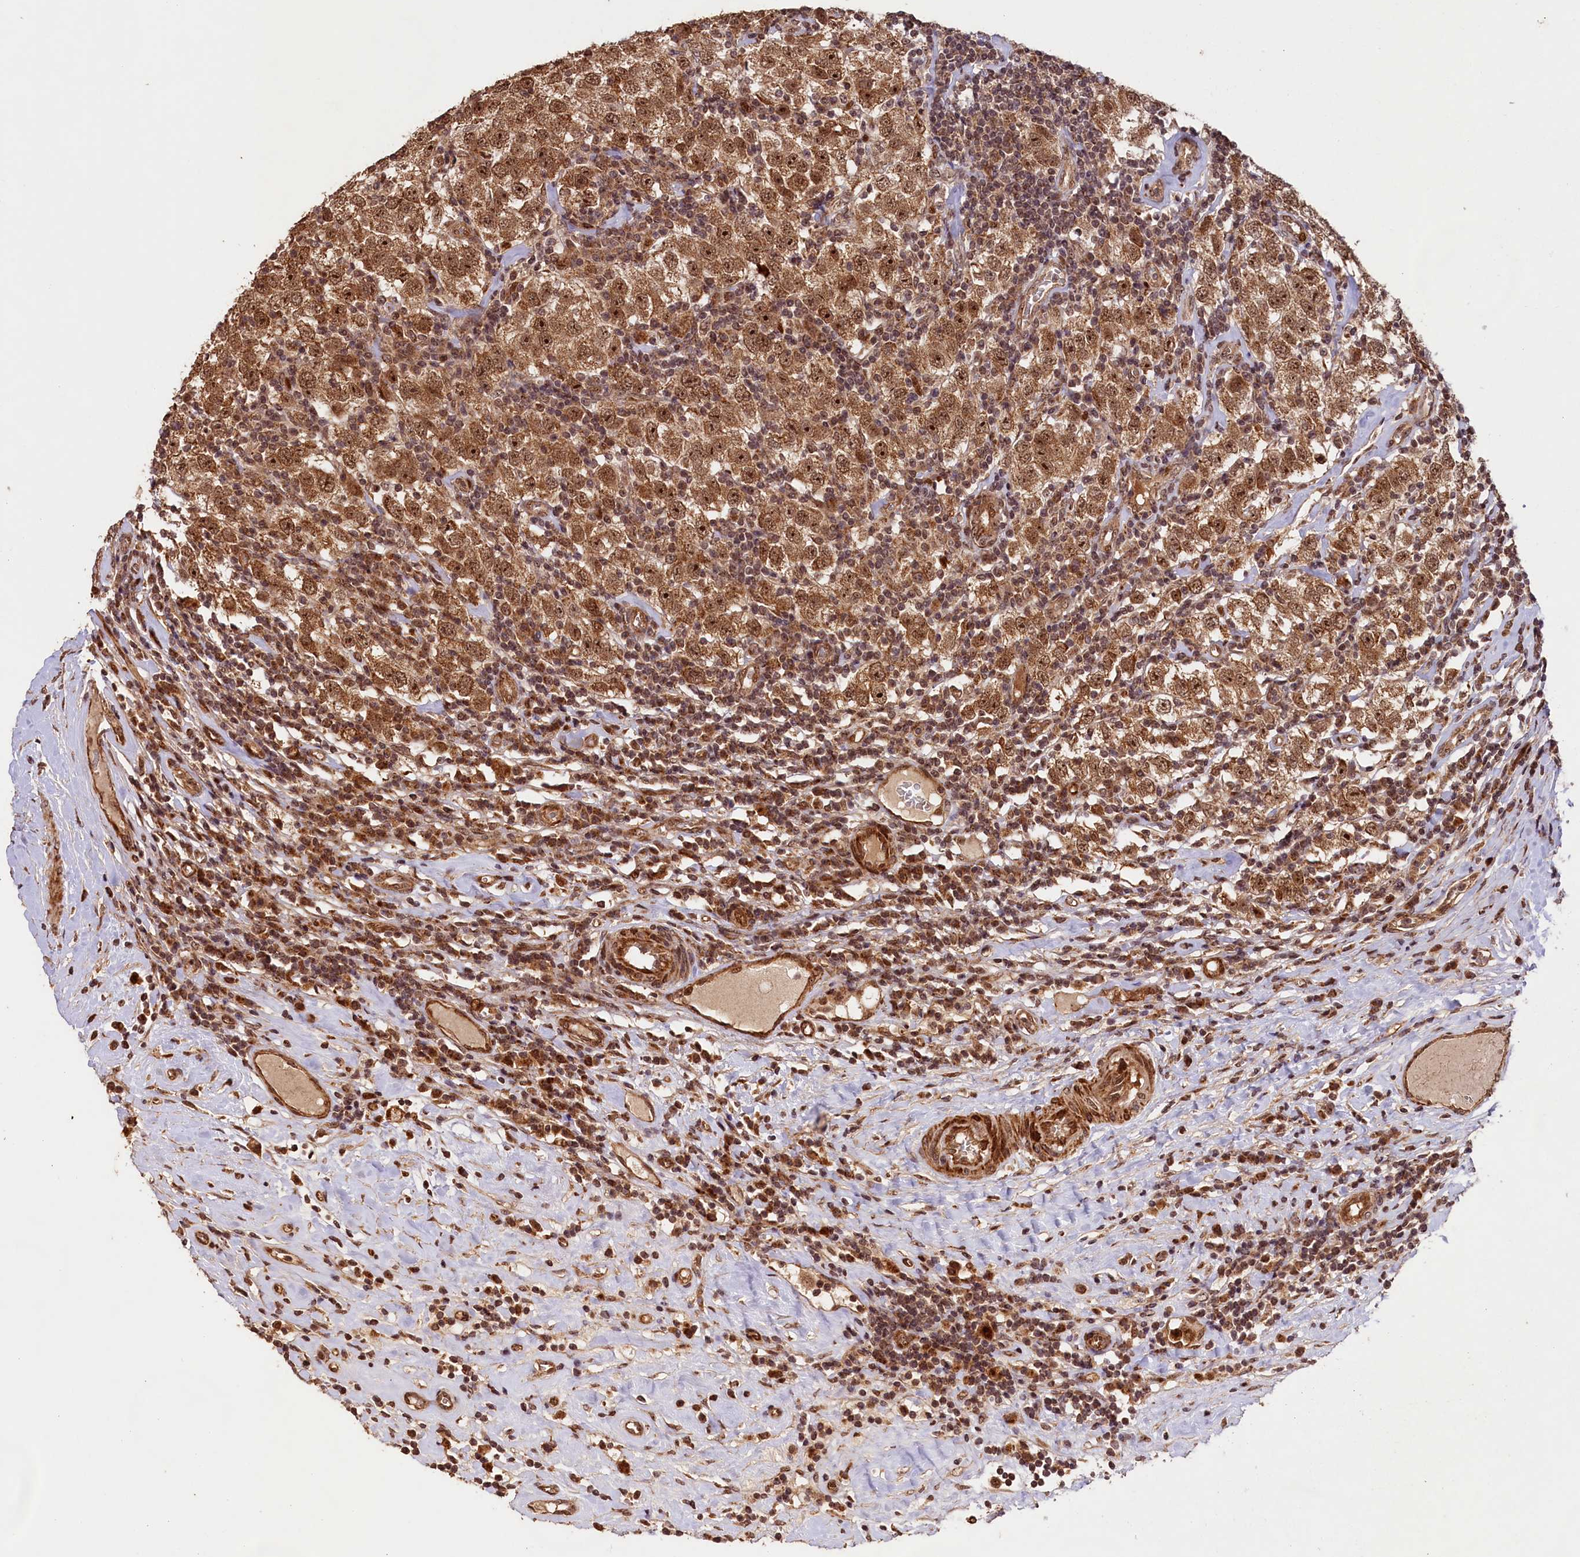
{"staining": {"intensity": "moderate", "quantity": ">75%", "location": "cytoplasmic/membranous,nuclear"}, "tissue": "testis cancer", "cell_type": "Tumor cells", "image_type": "cancer", "snomed": [{"axis": "morphology", "description": "Seminoma, NOS"}, {"axis": "topography", "description": "Testis"}], "caption": "Testis seminoma tissue exhibits moderate cytoplasmic/membranous and nuclear expression in about >75% of tumor cells, visualized by immunohistochemistry.", "gene": "SHPRH", "patient": {"sex": "male", "age": 41}}